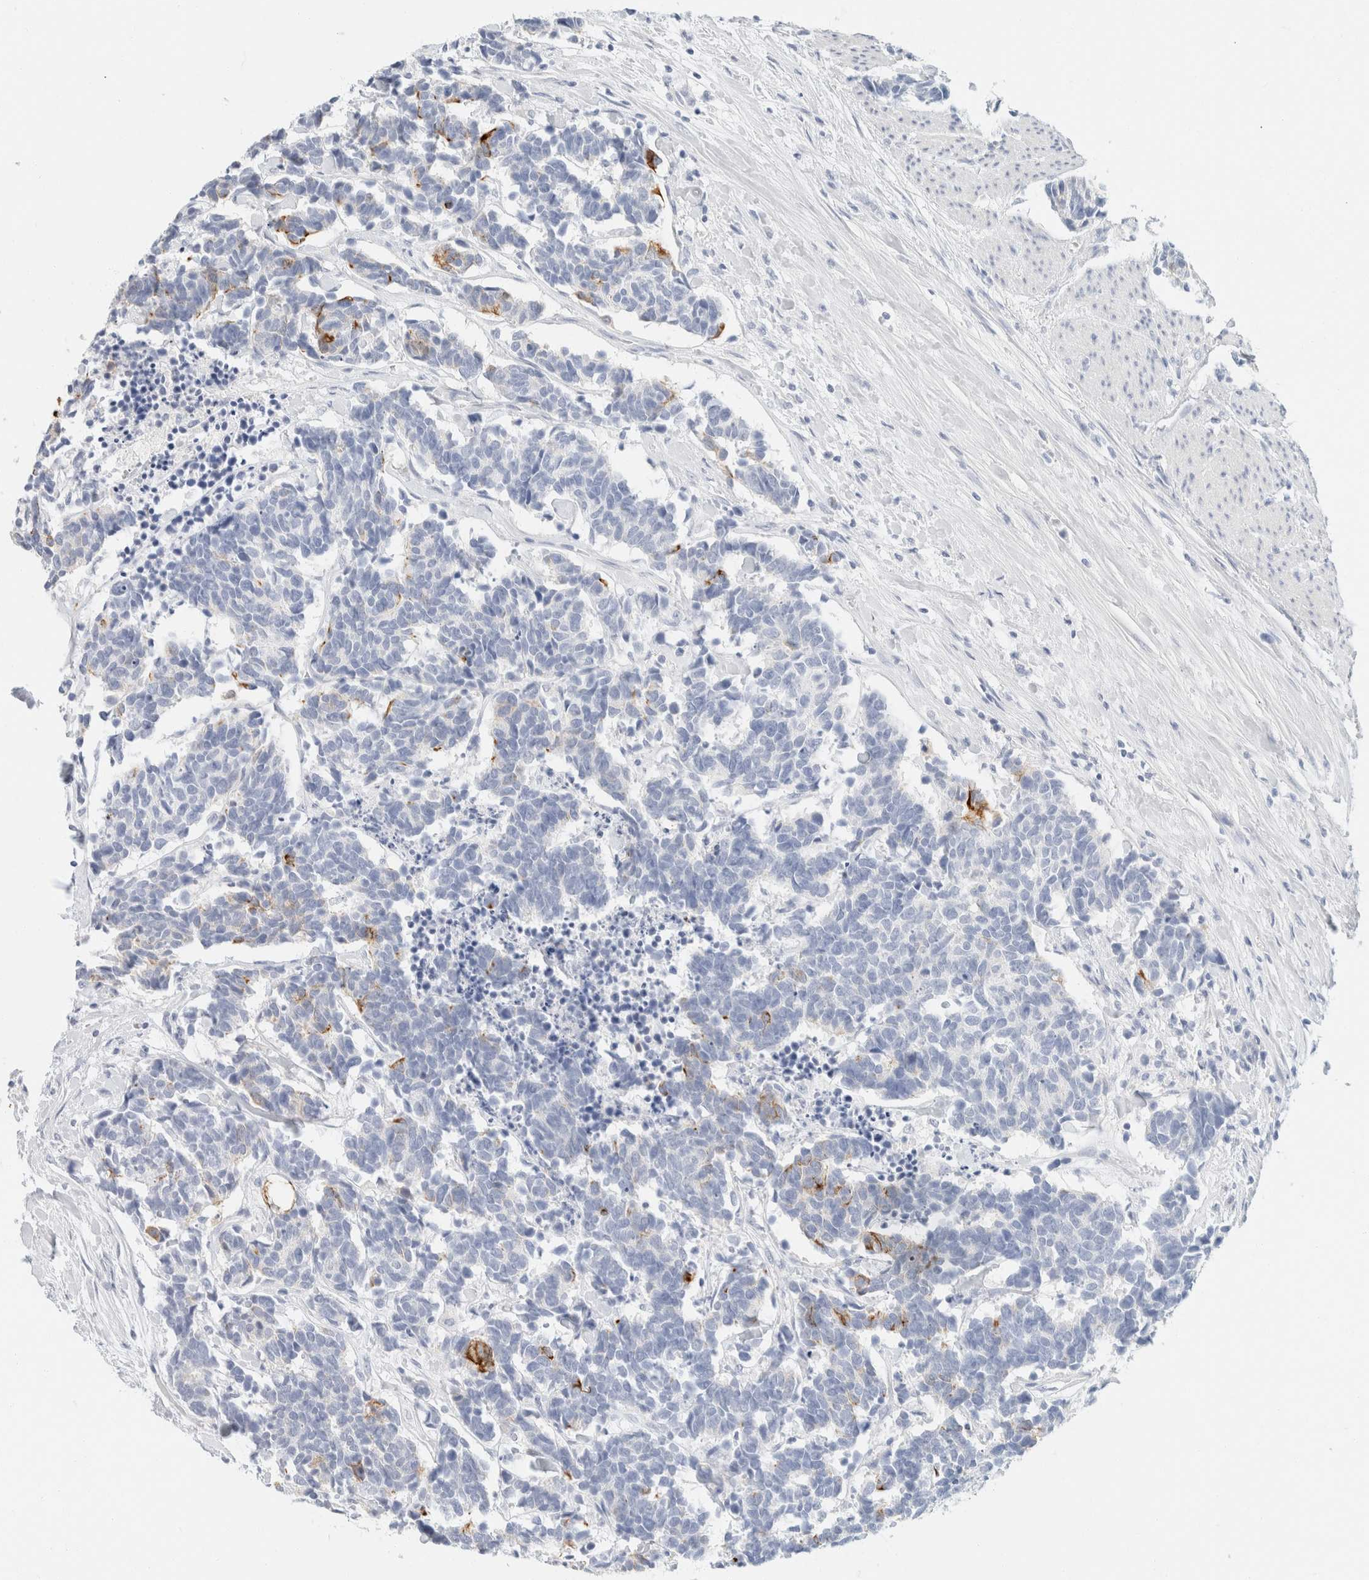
{"staining": {"intensity": "moderate", "quantity": "<25%", "location": "cytoplasmic/membranous"}, "tissue": "carcinoid", "cell_type": "Tumor cells", "image_type": "cancer", "snomed": [{"axis": "morphology", "description": "Carcinoma, NOS"}, {"axis": "morphology", "description": "Carcinoid, malignant, NOS"}, {"axis": "topography", "description": "Urinary bladder"}], "caption": "A brown stain highlights moderate cytoplasmic/membranous expression of a protein in human carcinoid tumor cells.", "gene": "KRT20", "patient": {"sex": "male", "age": 57}}